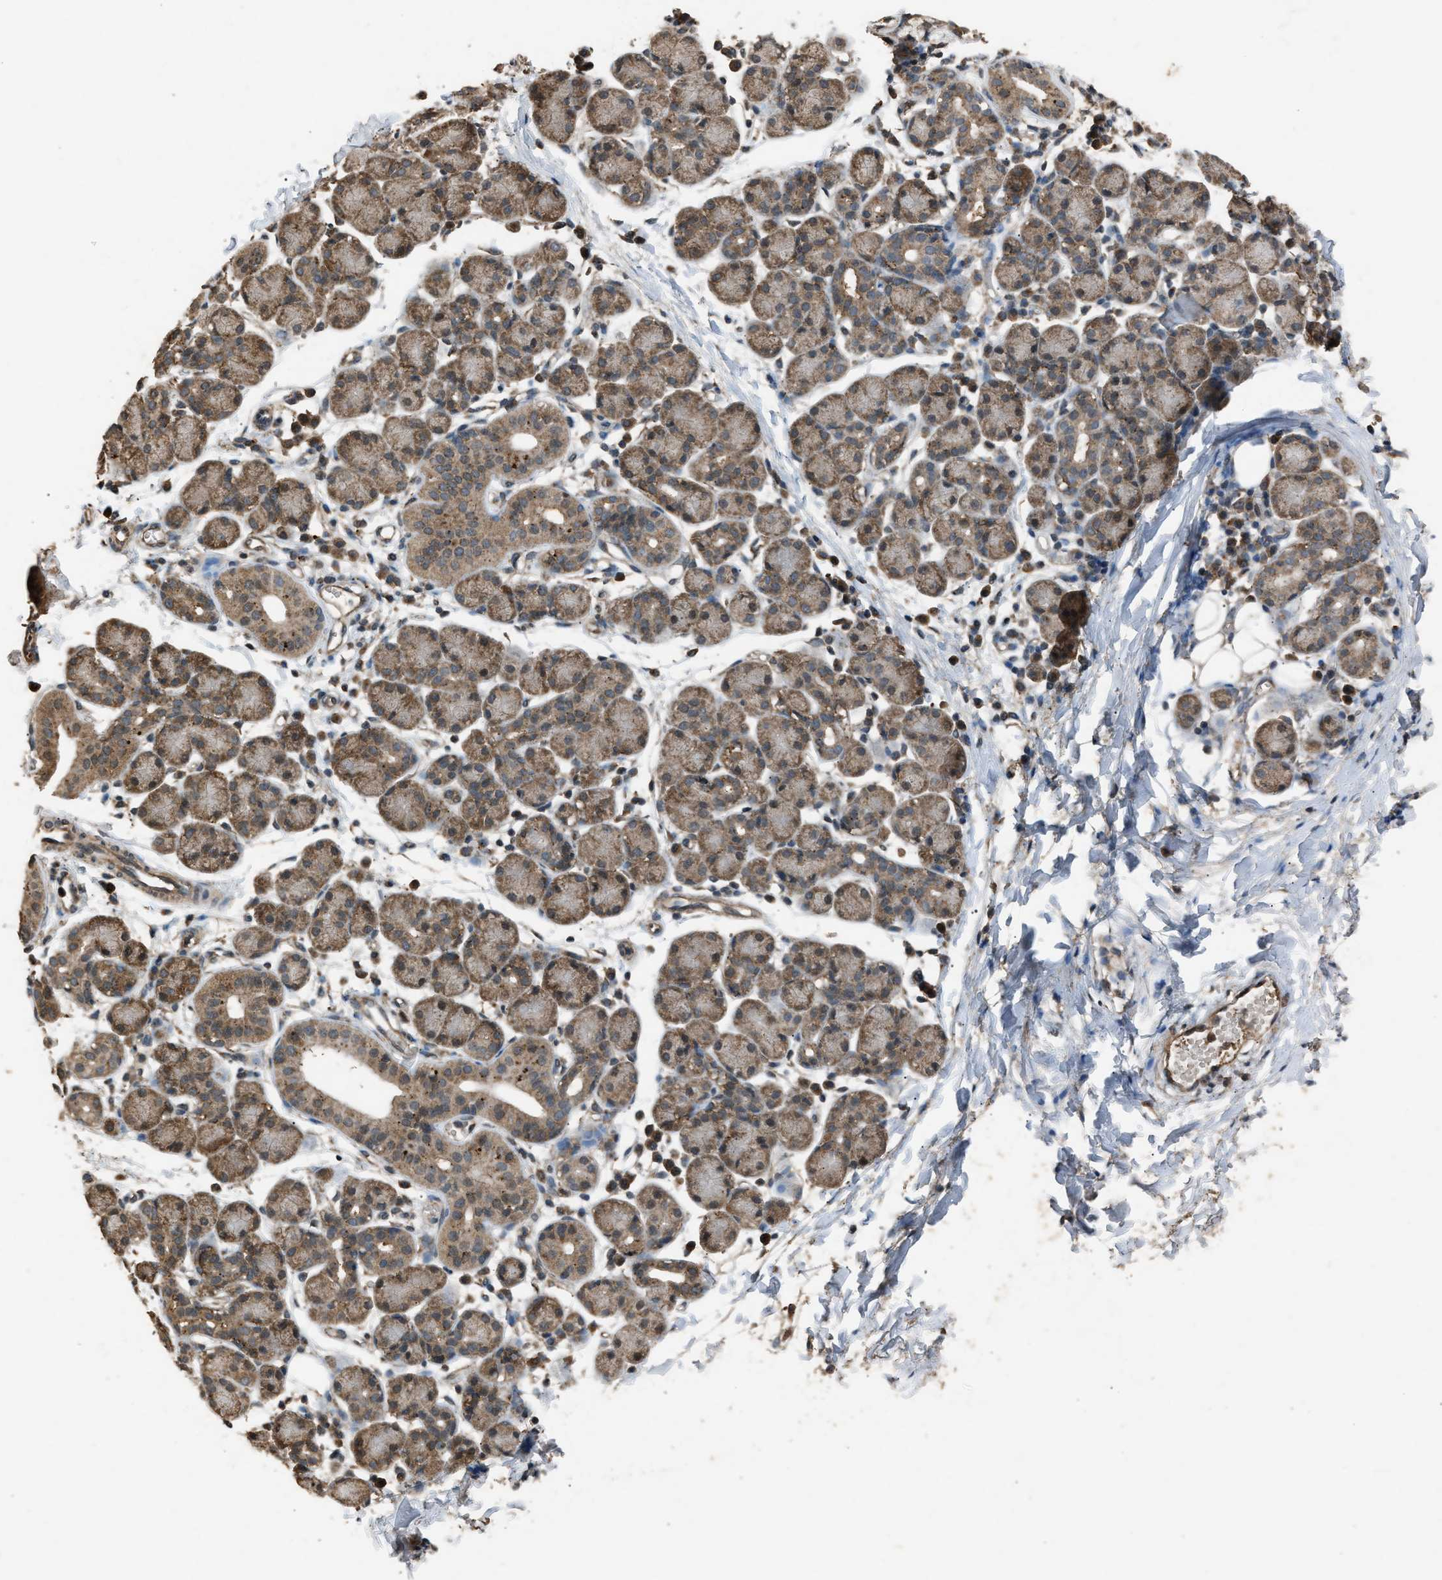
{"staining": {"intensity": "moderate", "quantity": ">75%", "location": "cytoplasmic/membranous"}, "tissue": "salivary gland", "cell_type": "Glandular cells", "image_type": "normal", "snomed": [{"axis": "morphology", "description": "Normal tissue, NOS"}, {"axis": "morphology", "description": "Inflammation, NOS"}, {"axis": "topography", "description": "Lymph node"}, {"axis": "topography", "description": "Salivary gland"}], "caption": "Salivary gland stained with a protein marker shows moderate staining in glandular cells.", "gene": "PSMD1", "patient": {"sex": "male", "age": 3}}